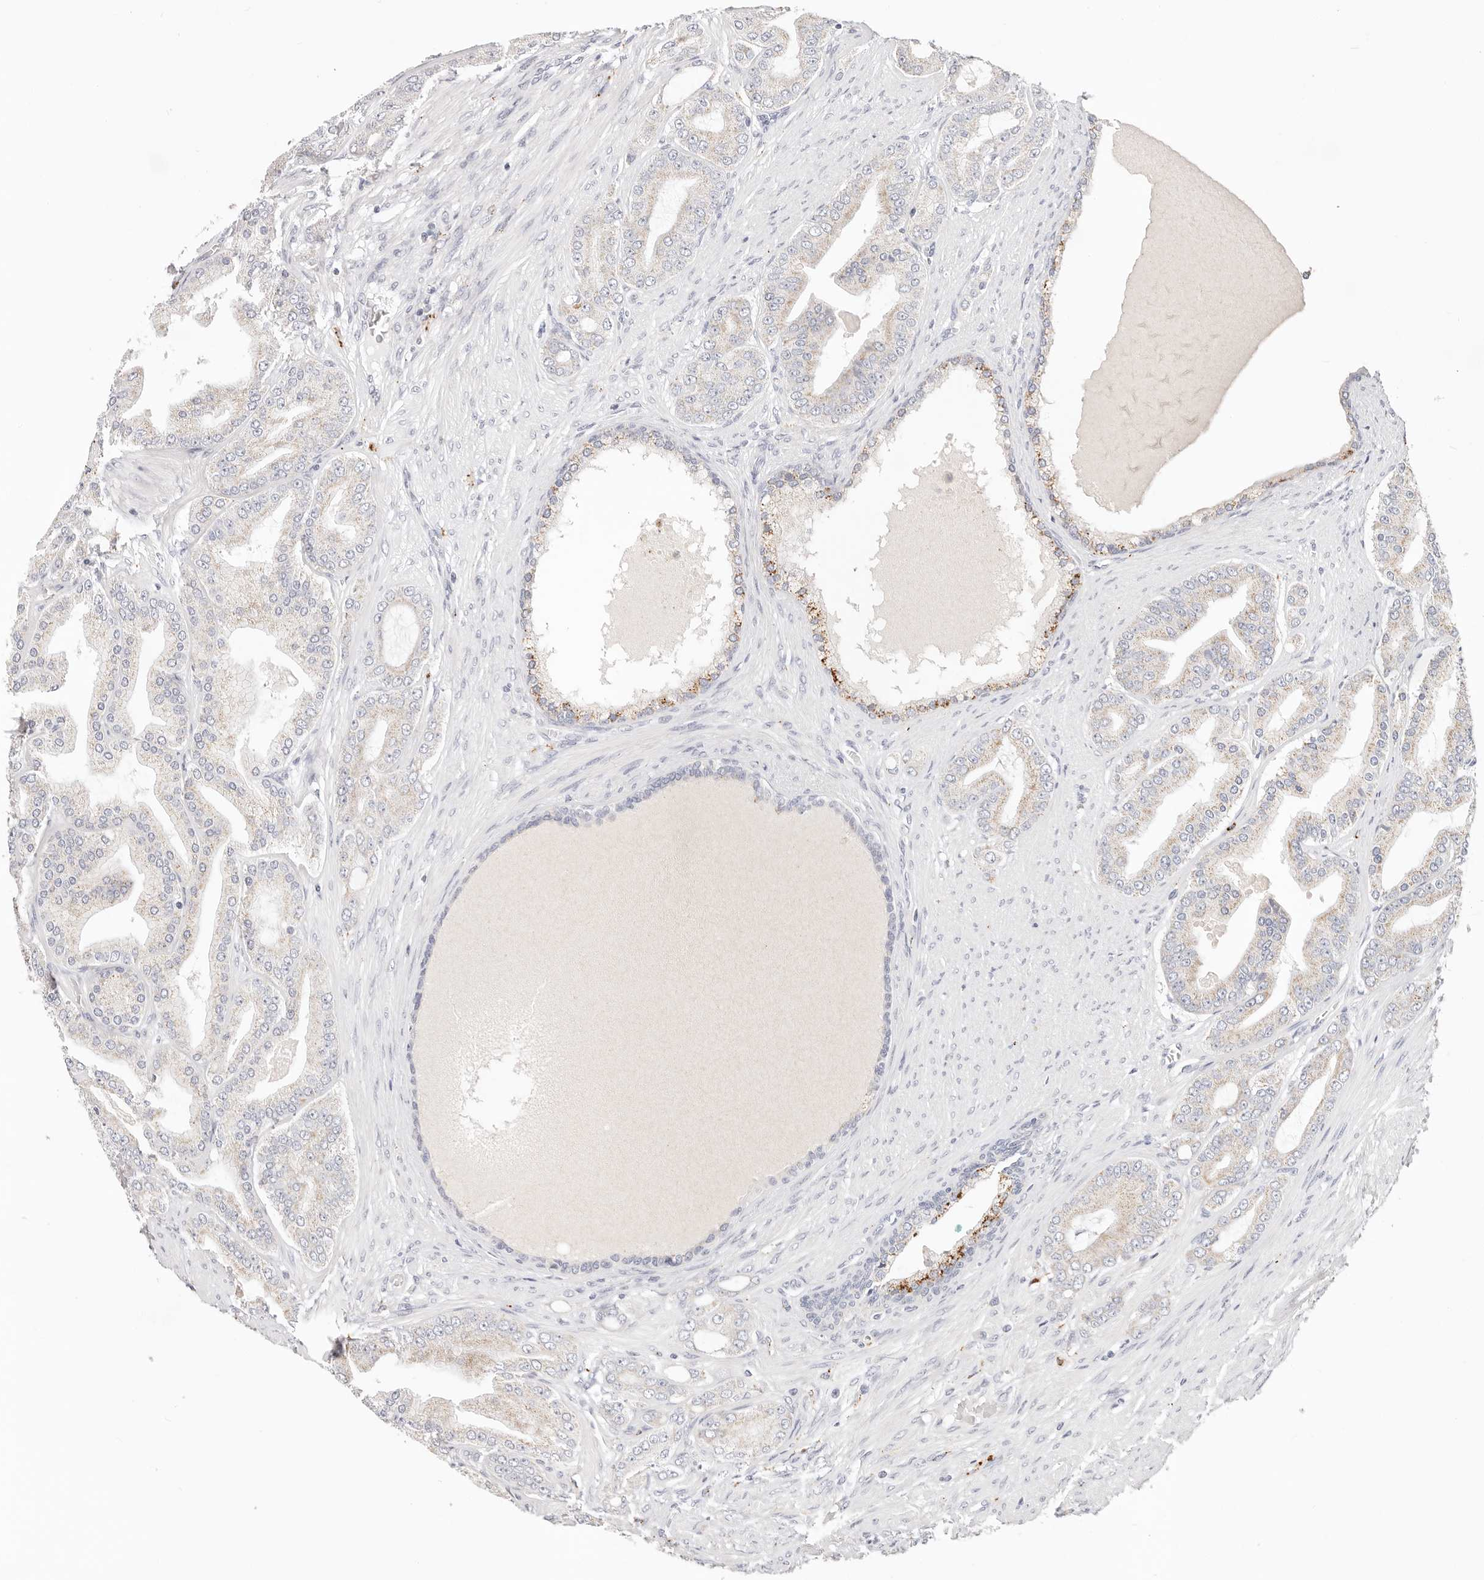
{"staining": {"intensity": "moderate", "quantity": "<25%", "location": "cytoplasmic/membranous"}, "tissue": "prostate cancer", "cell_type": "Tumor cells", "image_type": "cancer", "snomed": [{"axis": "morphology", "description": "Adenocarcinoma, High grade"}, {"axis": "topography", "description": "Prostate"}], "caption": "Immunohistochemical staining of human prostate cancer (high-grade adenocarcinoma) demonstrates low levels of moderate cytoplasmic/membranous protein staining in approximately <25% of tumor cells.", "gene": "STKLD1", "patient": {"sex": "male", "age": 60}}